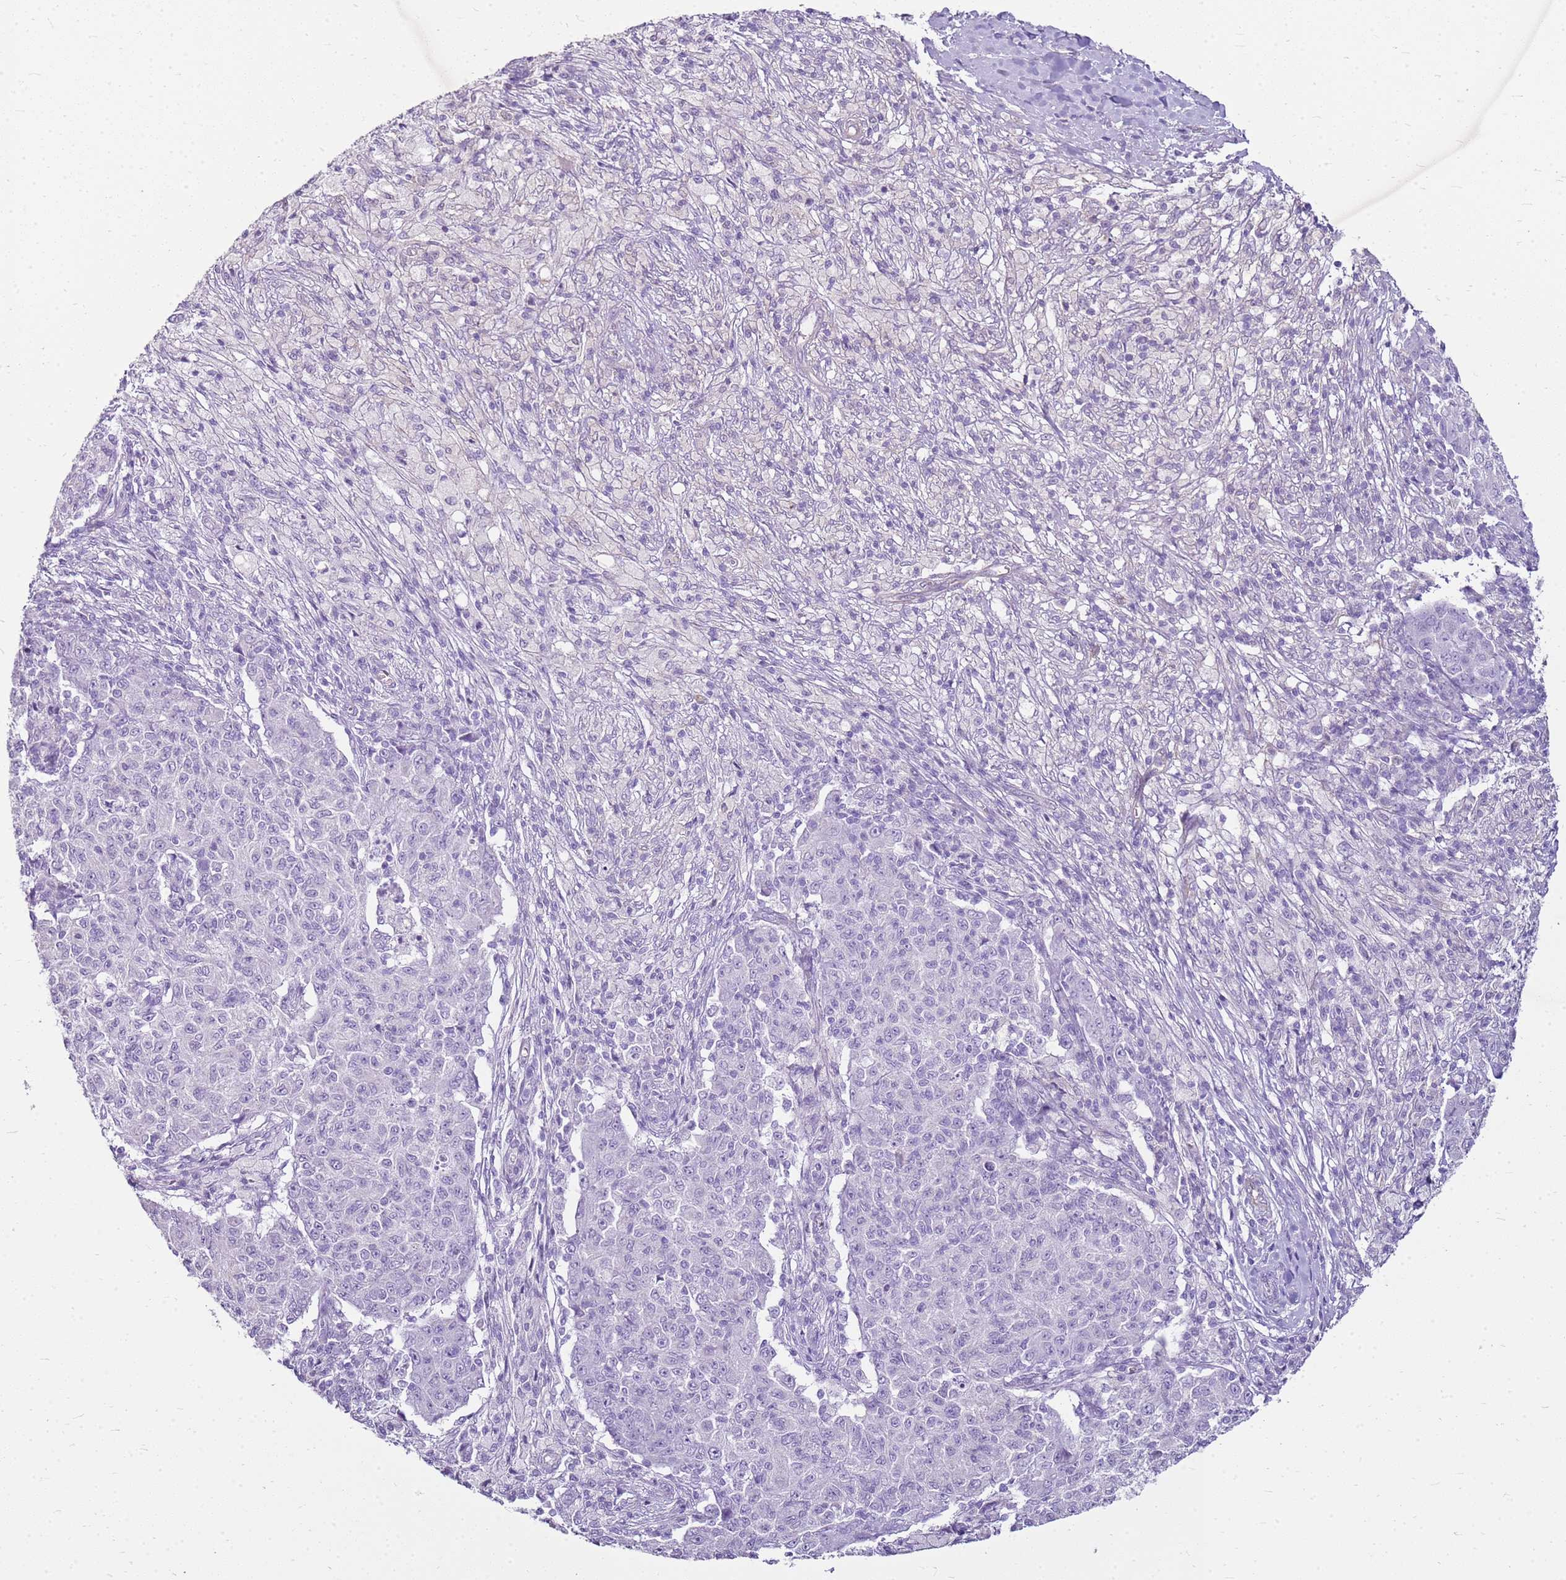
{"staining": {"intensity": "negative", "quantity": "none", "location": "none"}, "tissue": "ovarian cancer", "cell_type": "Tumor cells", "image_type": "cancer", "snomed": [{"axis": "morphology", "description": "Carcinoma, endometroid"}, {"axis": "topography", "description": "Ovary"}], "caption": "The immunohistochemistry image has no significant expression in tumor cells of ovarian endometroid carcinoma tissue.", "gene": "SULT1E1", "patient": {"sex": "female", "age": 42}}